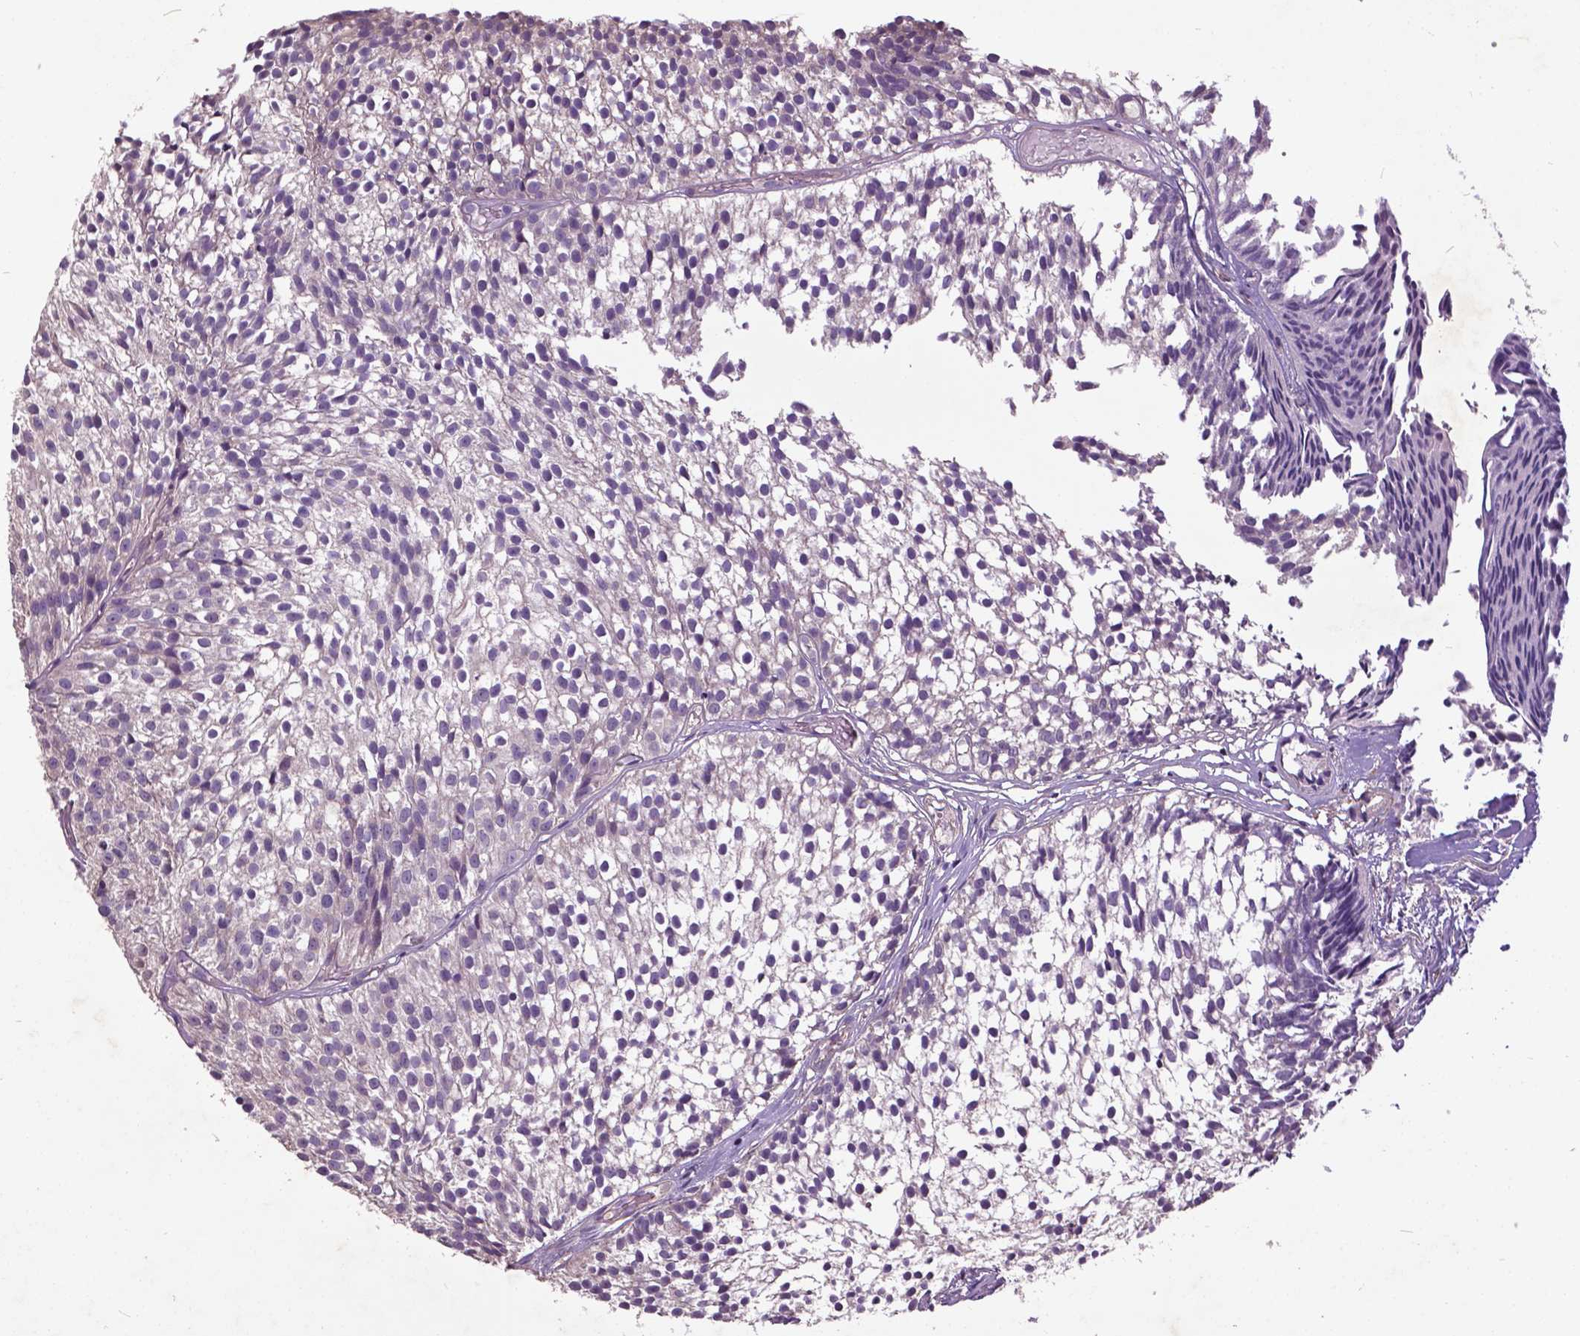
{"staining": {"intensity": "negative", "quantity": "none", "location": "none"}, "tissue": "urothelial cancer", "cell_type": "Tumor cells", "image_type": "cancer", "snomed": [{"axis": "morphology", "description": "Urothelial carcinoma, Low grade"}, {"axis": "topography", "description": "Urinary bladder"}], "caption": "Tumor cells show no significant staining in urothelial cancer. Brightfield microscopy of IHC stained with DAB (3,3'-diaminobenzidine) (brown) and hematoxylin (blue), captured at high magnification.", "gene": "AP1S3", "patient": {"sex": "male", "age": 63}}